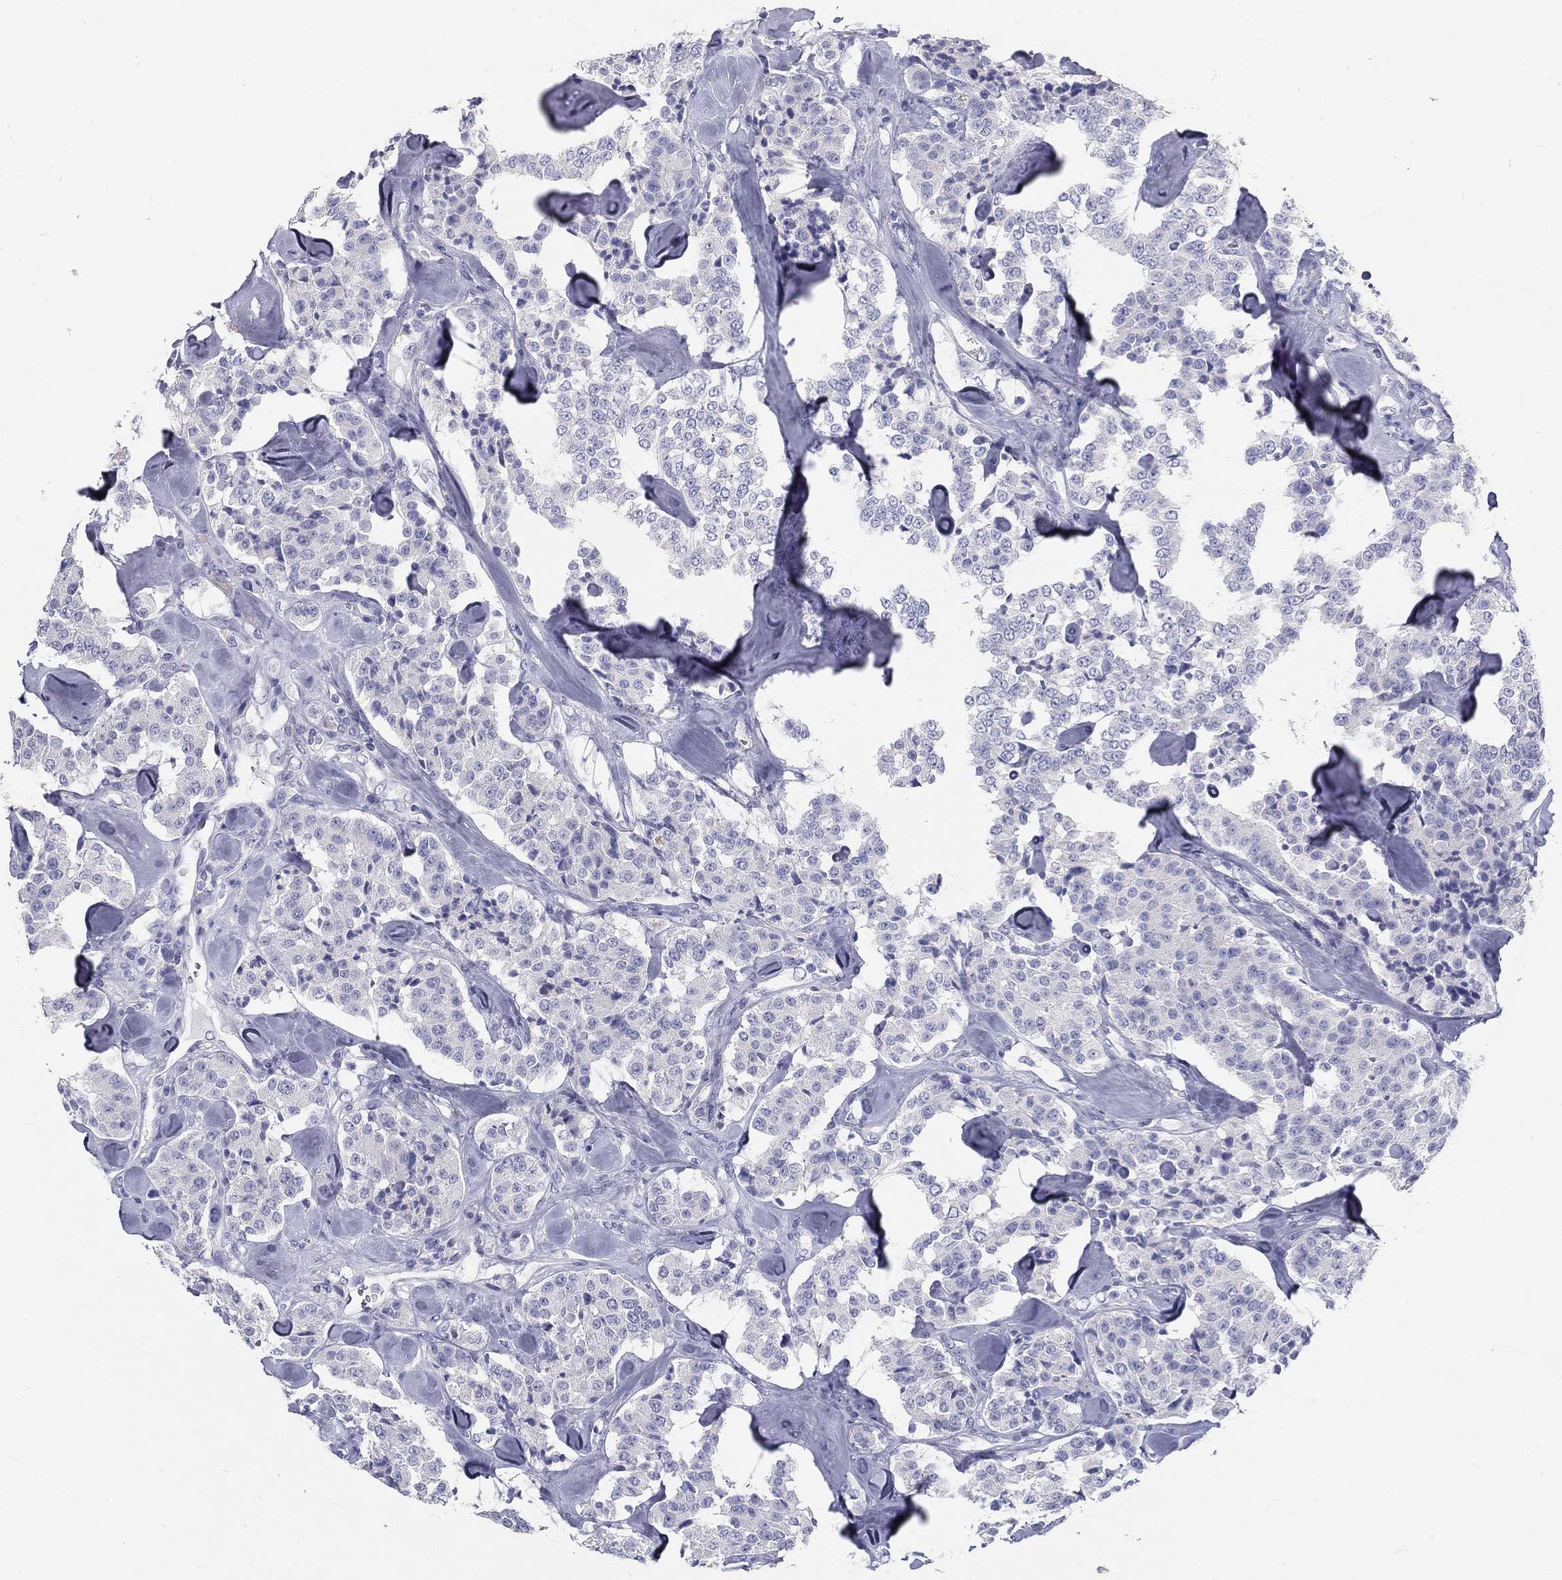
{"staining": {"intensity": "negative", "quantity": "none", "location": "none"}, "tissue": "carcinoid", "cell_type": "Tumor cells", "image_type": "cancer", "snomed": [{"axis": "morphology", "description": "Carcinoid, malignant, NOS"}, {"axis": "topography", "description": "Pancreas"}], "caption": "High magnification brightfield microscopy of carcinoid stained with DAB (3,3'-diaminobenzidine) (brown) and counterstained with hematoxylin (blue): tumor cells show no significant expression.", "gene": "GALNTL5", "patient": {"sex": "male", "age": 41}}